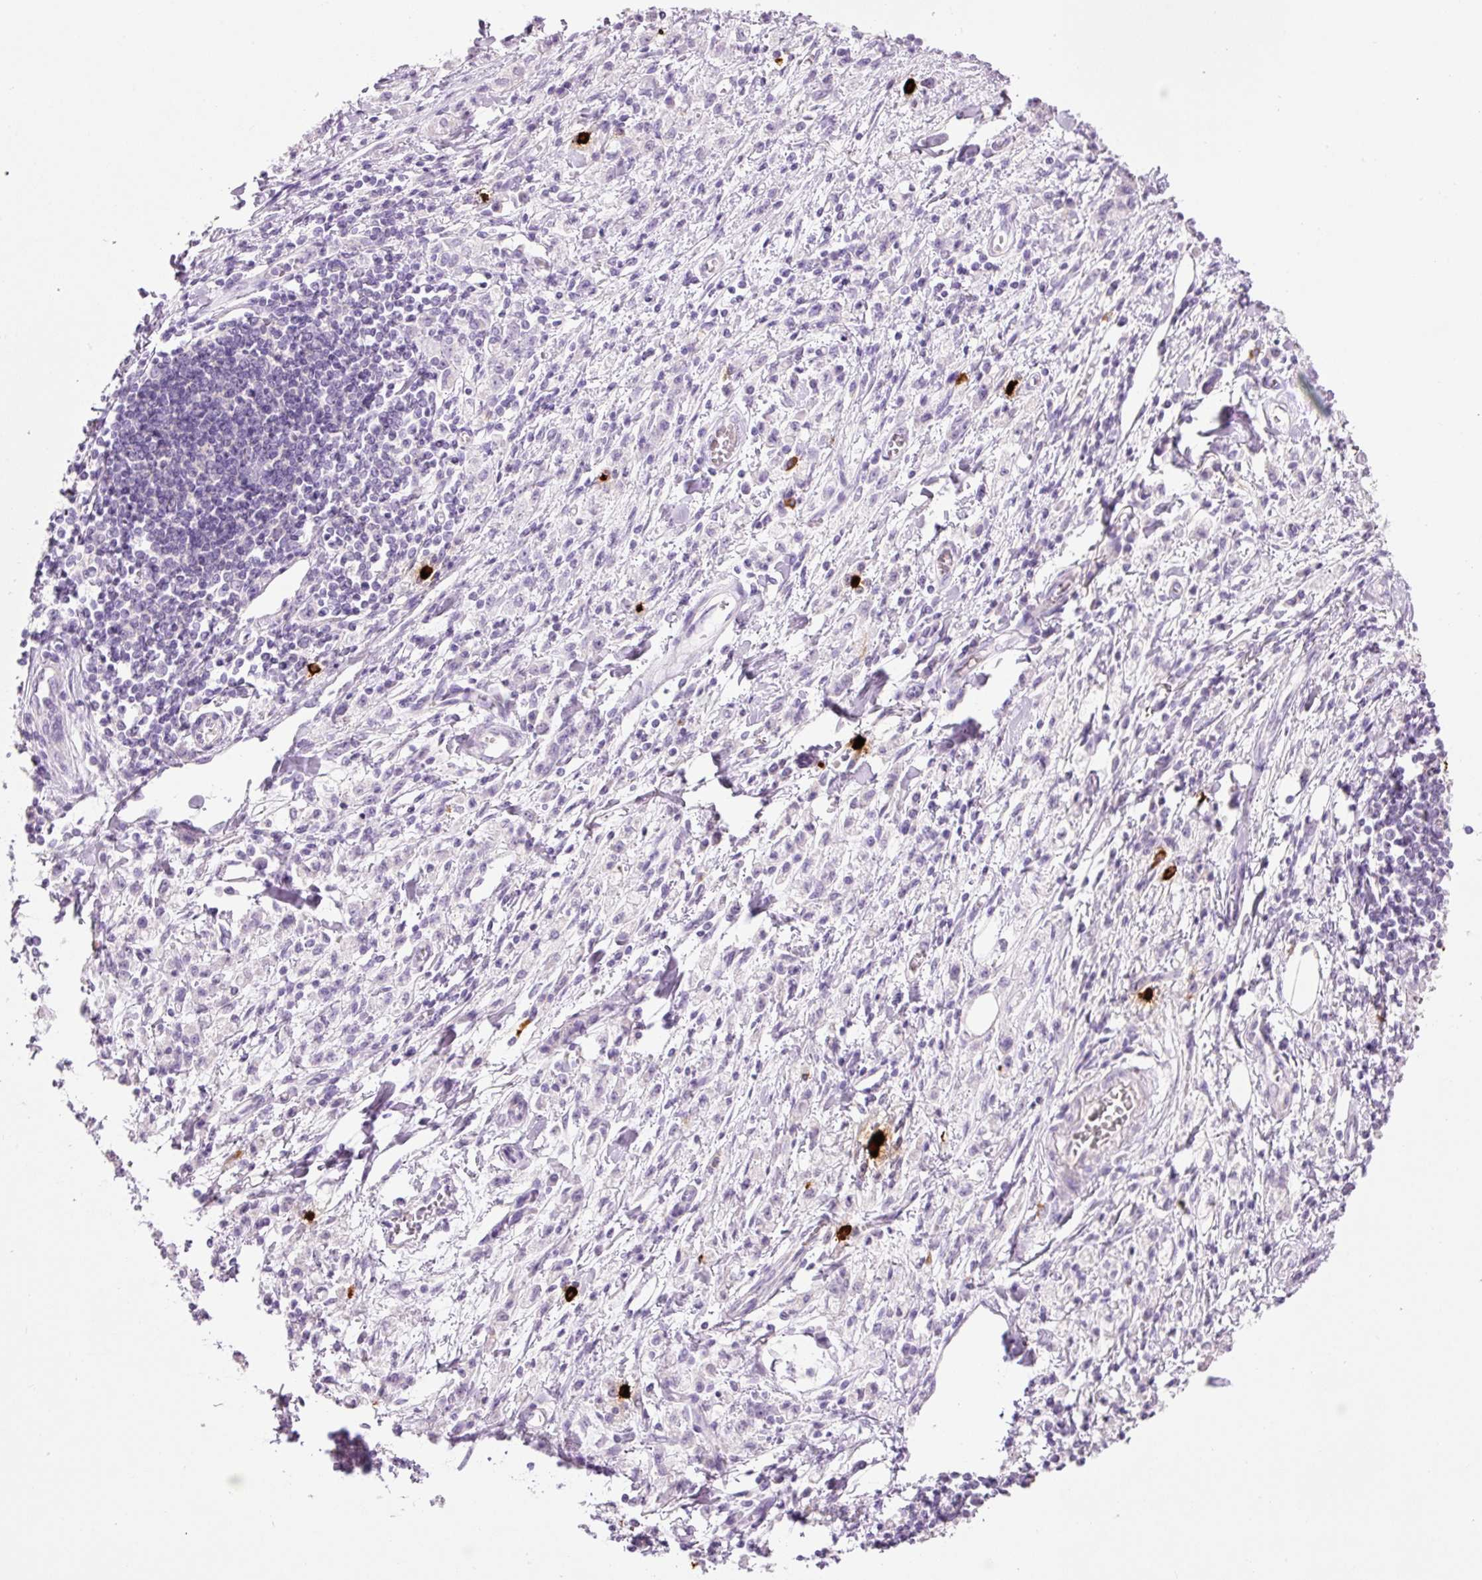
{"staining": {"intensity": "negative", "quantity": "none", "location": "none"}, "tissue": "stomach cancer", "cell_type": "Tumor cells", "image_type": "cancer", "snomed": [{"axis": "morphology", "description": "Adenocarcinoma, NOS"}, {"axis": "topography", "description": "Stomach"}], "caption": "The immunohistochemistry micrograph has no significant positivity in tumor cells of stomach cancer (adenocarcinoma) tissue. The staining was performed using DAB to visualize the protein expression in brown, while the nuclei were stained in blue with hematoxylin (Magnification: 20x).", "gene": "CMA1", "patient": {"sex": "male", "age": 77}}